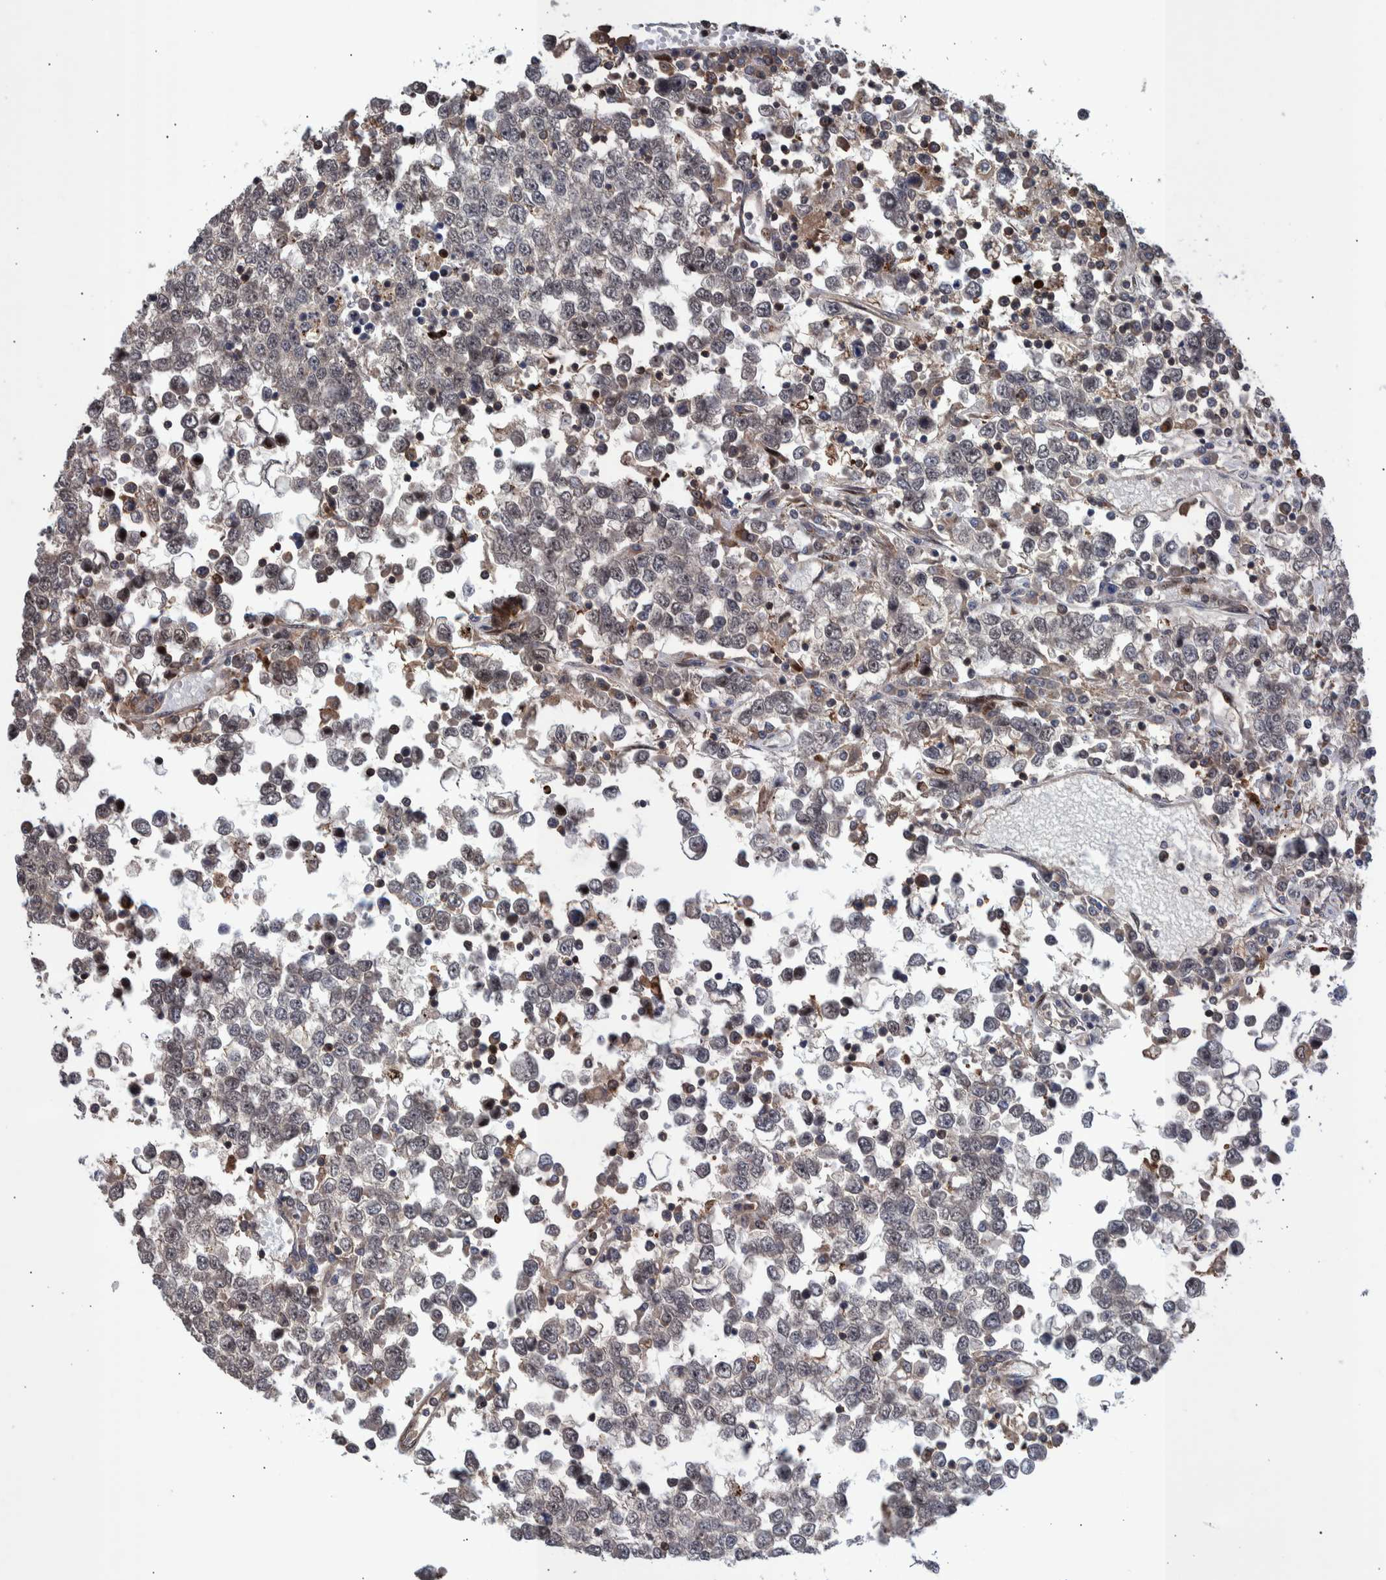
{"staining": {"intensity": "negative", "quantity": "none", "location": "none"}, "tissue": "testis cancer", "cell_type": "Tumor cells", "image_type": "cancer", "snomed": [{"axis": "morphology", "description": "Seminoma, NOS"}, {"axis": "topography", "description": "Testis"}], "caption": "This is a image of IHC staining of testis cancer, which shows no staining in tumor cells.", "gene": "SHISA6", "patient": {"sex": "male", "age": 65}}